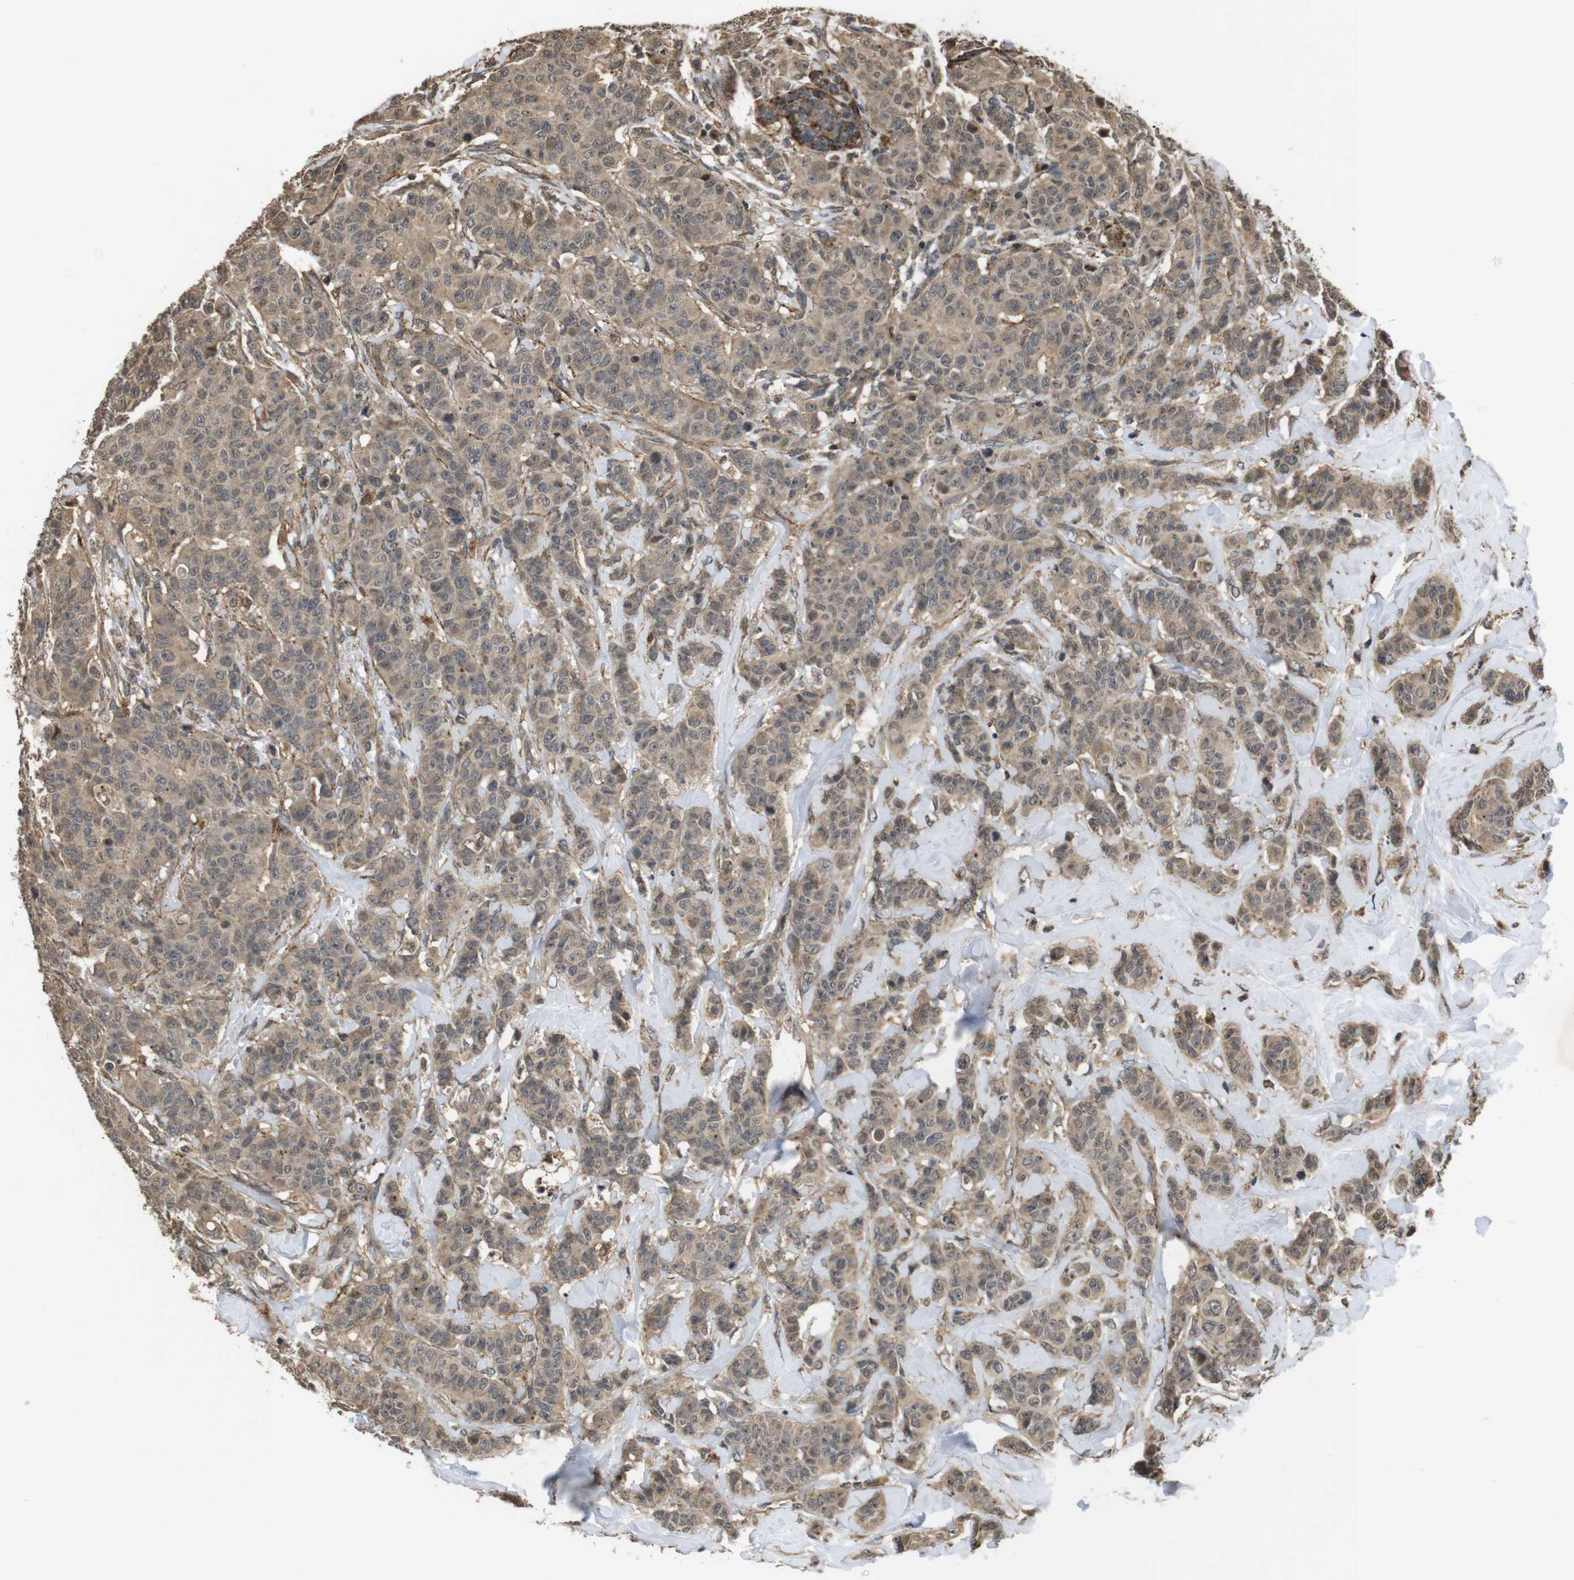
{"staining": {"intensity": "moderate", "quantity": ">75%", "location": "cytoplasmic/membranous,nuclear"}, "tissue": "breast cancer", "cell_type": "Tumor cells", "image_type": "cancer", "snomed": [{"axis": "morphology", "description": "Normal tissue, NOS"}, {"axis": "morphology", "description": "Duct carcinoma"}, {"axis": "topography", "description": "Breast"}], "caption": "Breast cancer (infiltrating ductal carcinoma) stained with DAB (3,3'-diaminobenzidine) immunohistochemistry (IHC) demonstrates medium levels of moderate cytoplasmic/membranous and nuclear positivity in approximately >75% of tumor cells. The protein is stained brown, and the nuclei are stained in blue (DAB IHC with brightfield microscopy, high magnification).", "gene": "FZD10", "patient": {"sex": "female", "age": 40}}